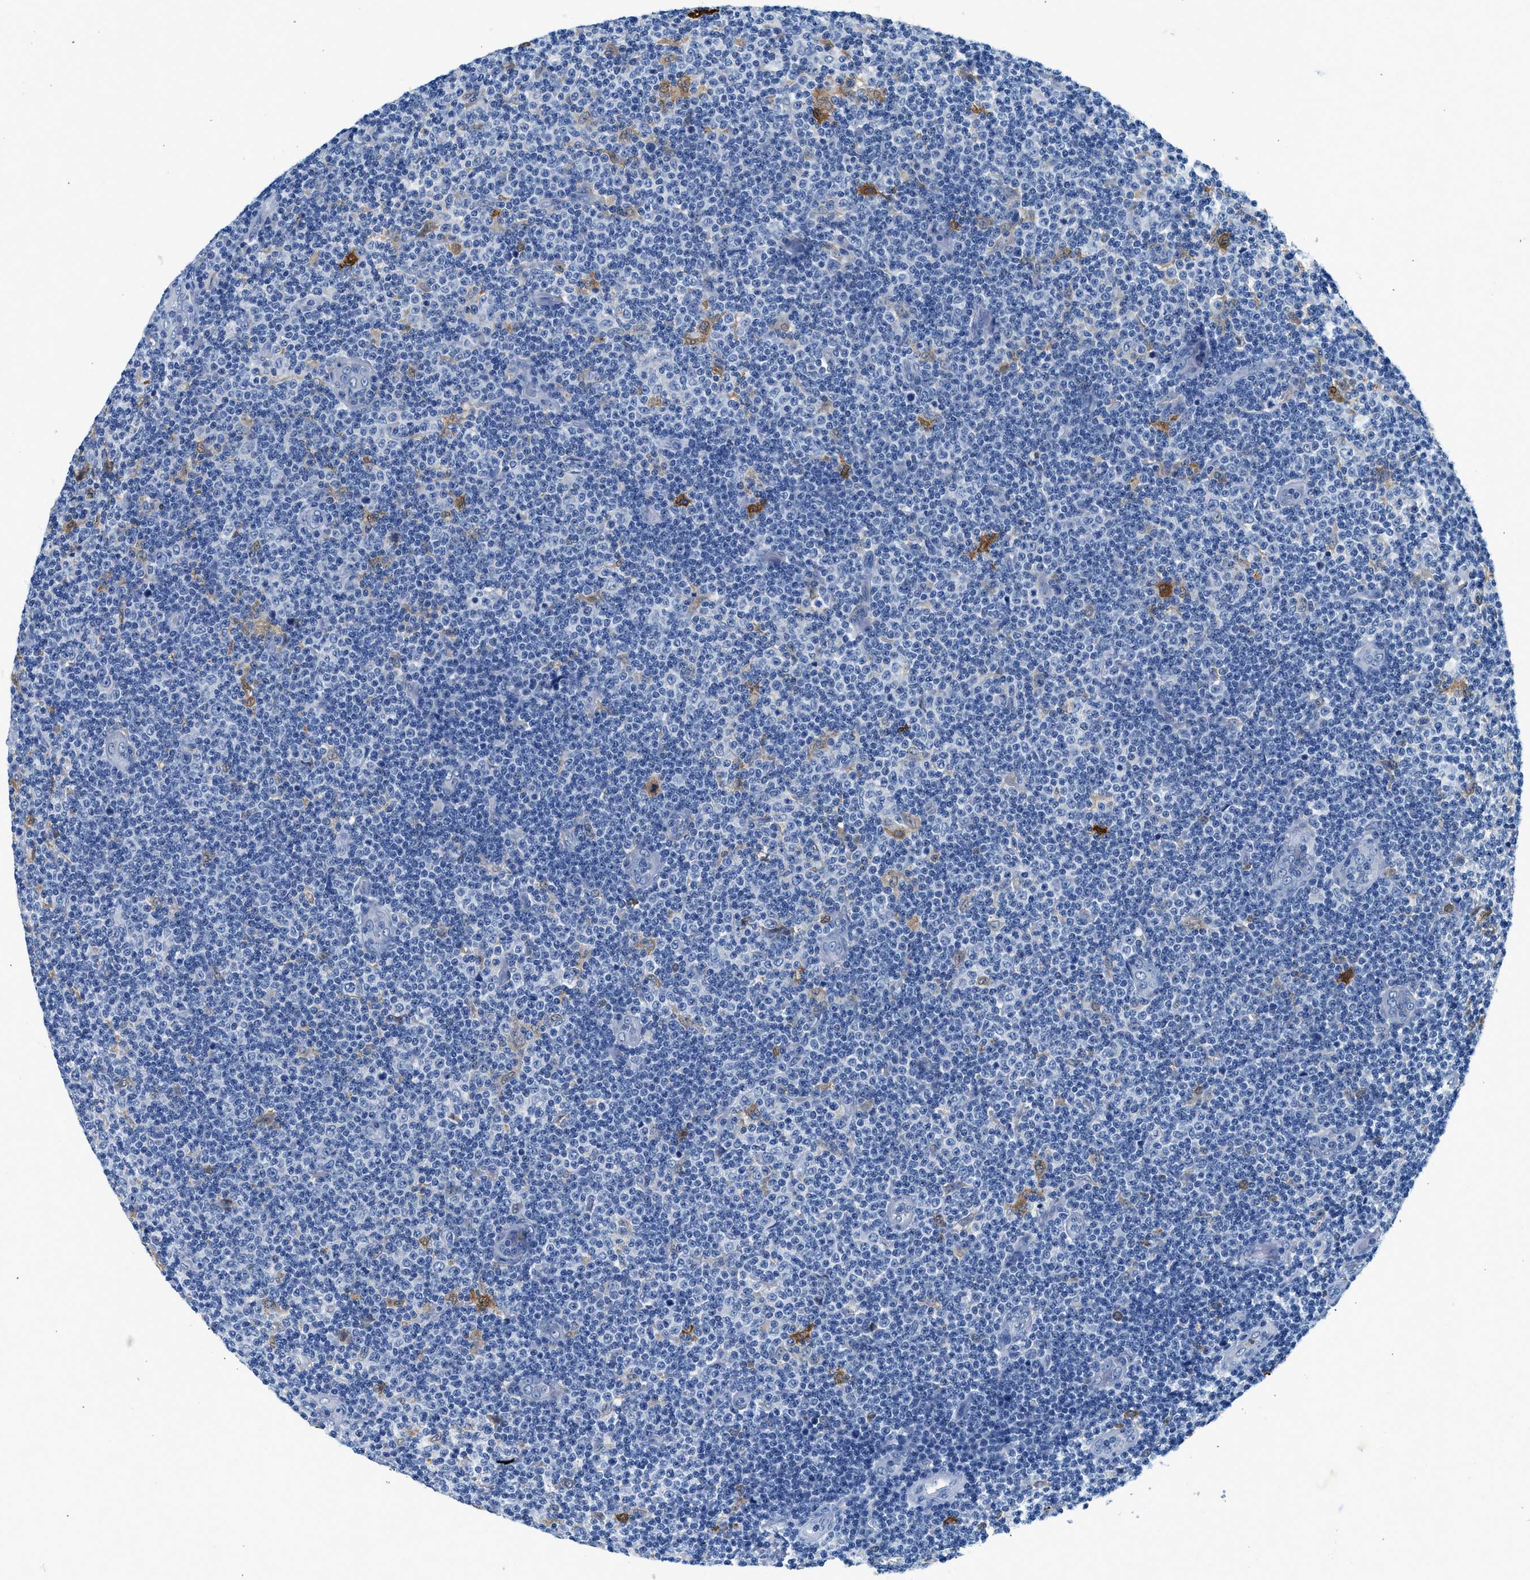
{"staining": {"intensity": "negative", "quantity": "none", "location": "none"}, "tissue": "lymphoma", "cell_type": "Tumor cells", "image_type": "cancer", "snomed": [{"axis": "morphology", "description": "Malignant lymphoma, non-Hodgkin's type, Low grade"}, {"axis": "topography", "description": "Lymph node"}], "caption": "Tumor cells are negative for protein expression in human malignant lymphoma, non-Hodgkin's type (low-grade).", "gene": "FADS6", "patient": {"sex": "male", "age": 83}}